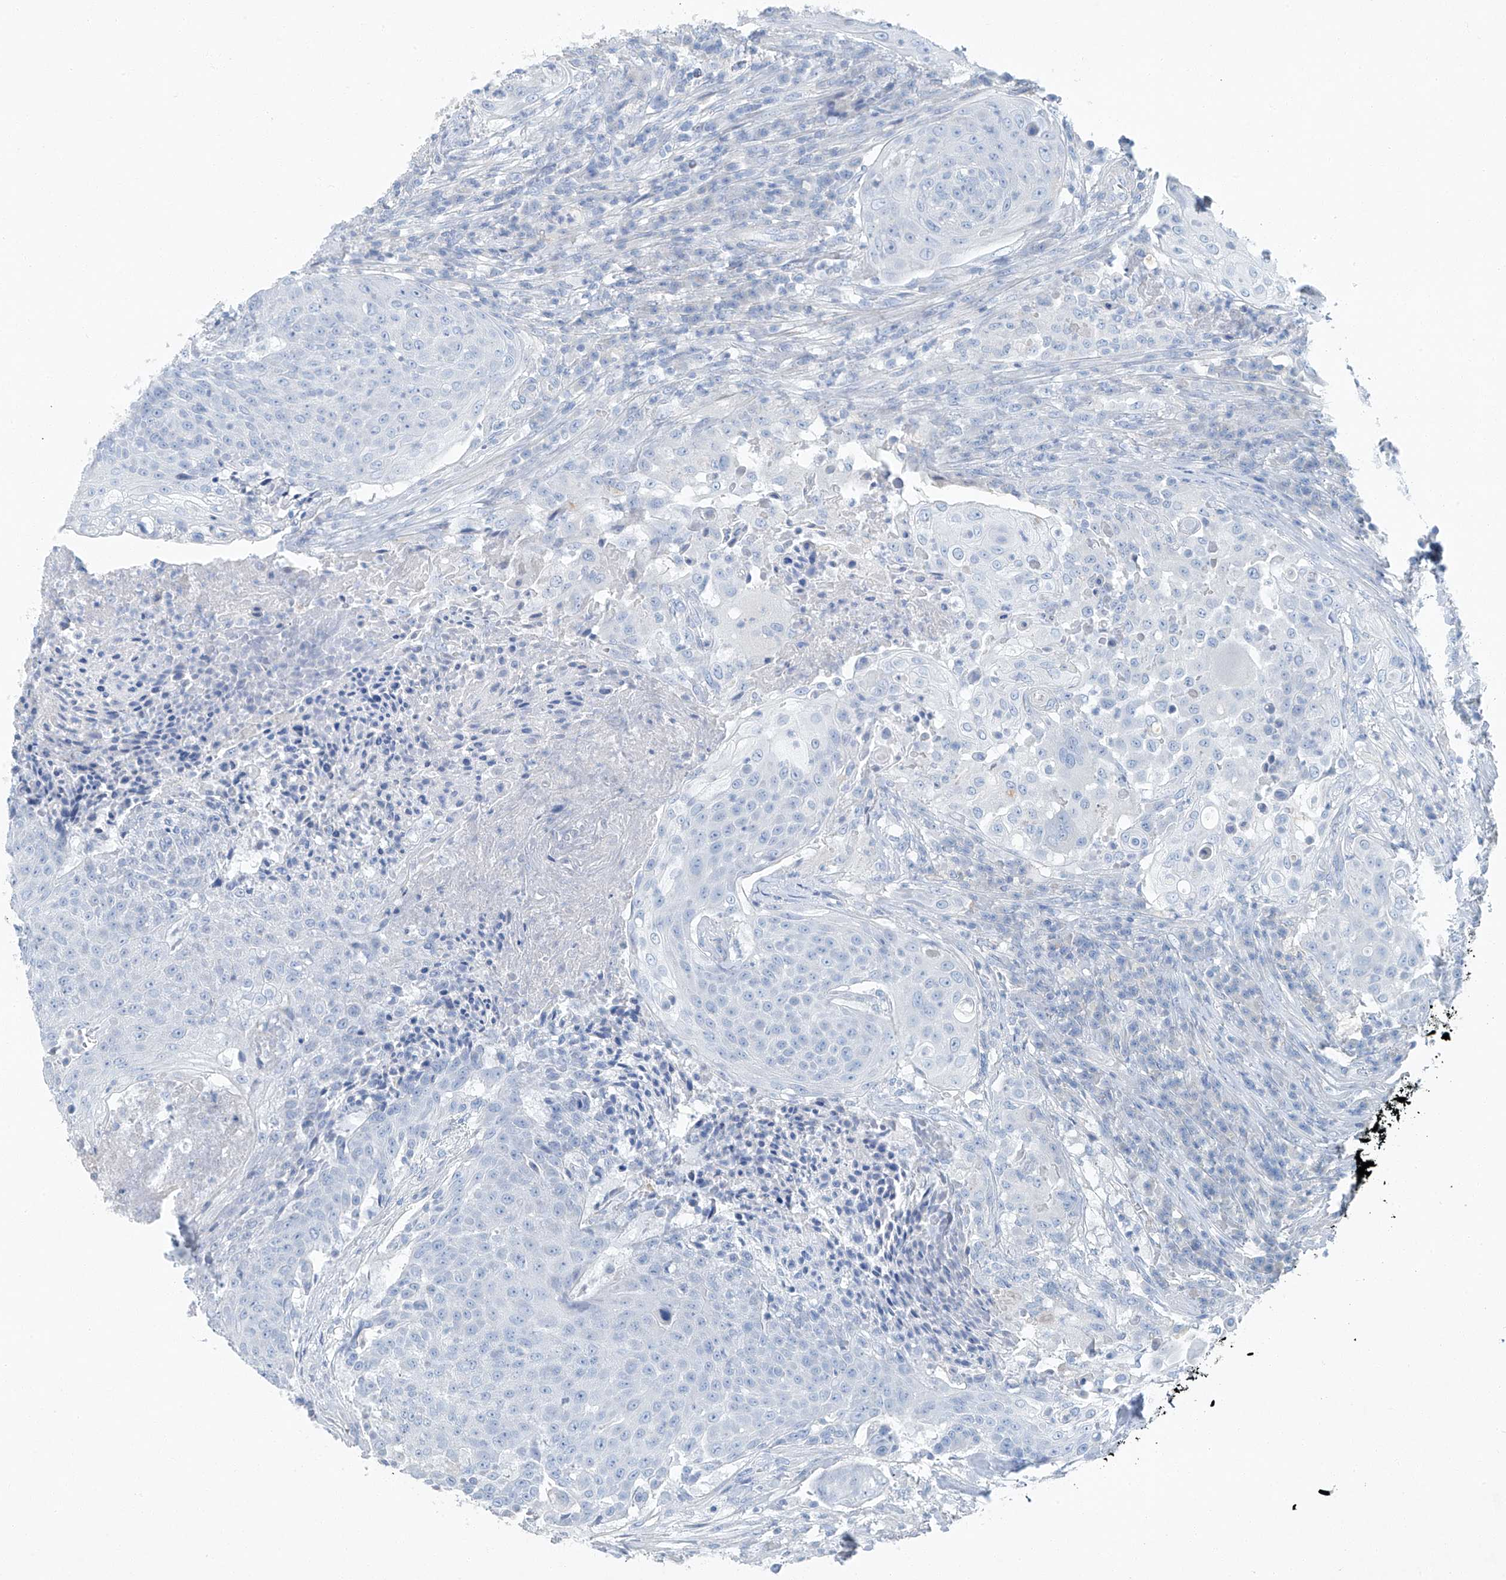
{"staining": {"intensity": "negative", "quantity": "none", "location": "none"}, "tissue": "urothelial cancer", "cell_type": "Tumor cells", "image_type": "cancer", "snomed": [{"axis": "morphology", "description": "Urothelial carcinoma, High grade"}, {"axis": "topography", "description": "Urinary bladder"}], "caption": "IHC histopathology image of human urothelial carcinoma (high-grade) stained for a protein (brown), which displays no expression in tumor cells.", "gene": "C1orf87", "patient": {"sex": "female", "age": 63}}